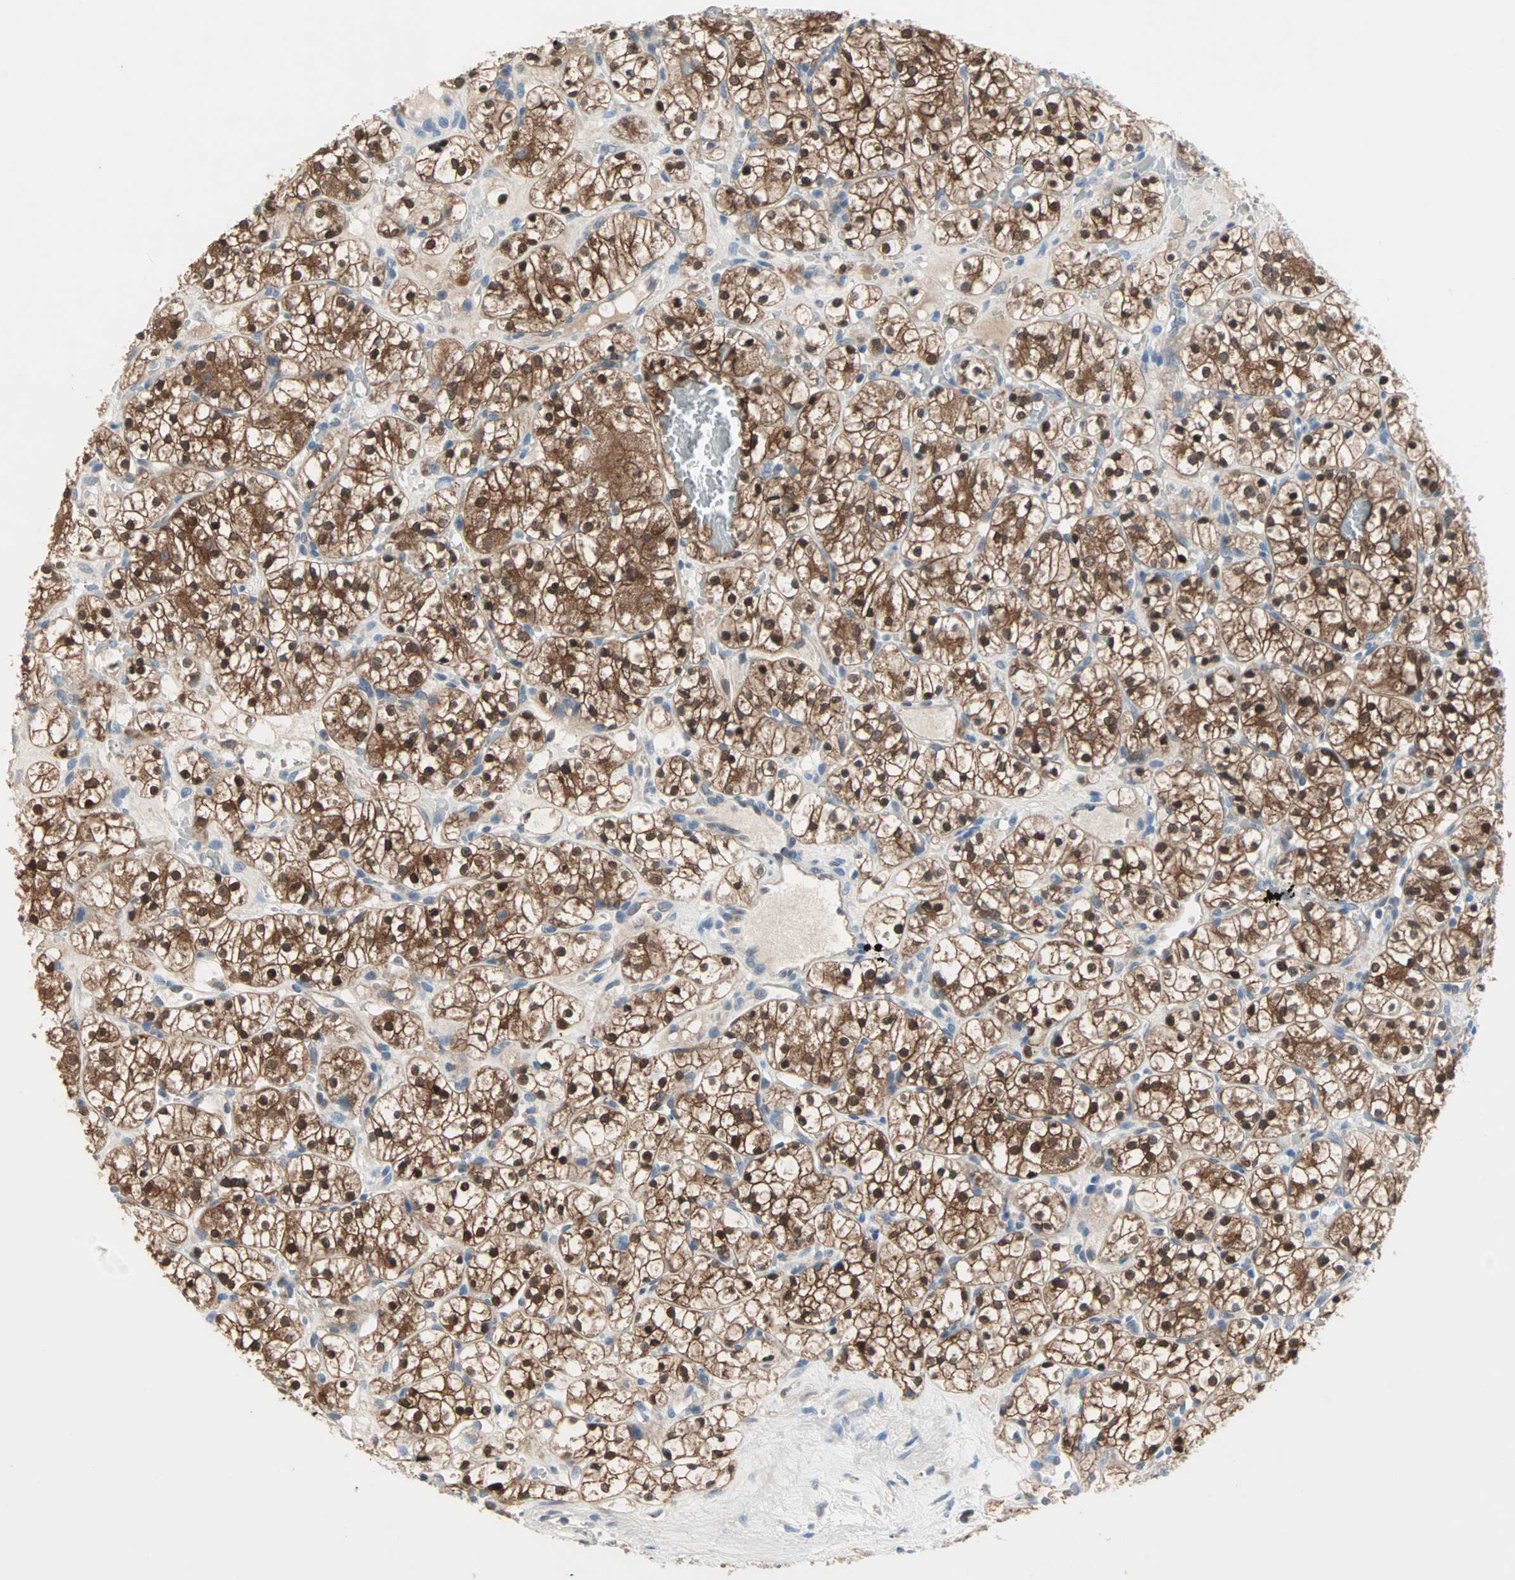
{"staining": {"intensity": "strong", "quantity": ">75%", "location": "cytoplasmic/membranous,nuclear"}, "tissue": "renal cancer", "cell_type": "Tumor cells", "image_type": "cancer", "snomed": [{"axis": "morphology", "description": "Adenocarcinoma, NOS"}, {"axis": "topography", "description": "Kidney"}], "caption": "Renal cancer (adenocarcinoma) stained with immunohistochemistry (IHC) shows strong cytoplasmic/membranous and nuclear positivity in about >75% of tumor cells.", "gene": "MPI", "patient": {"sex": "female", "age": 60}}